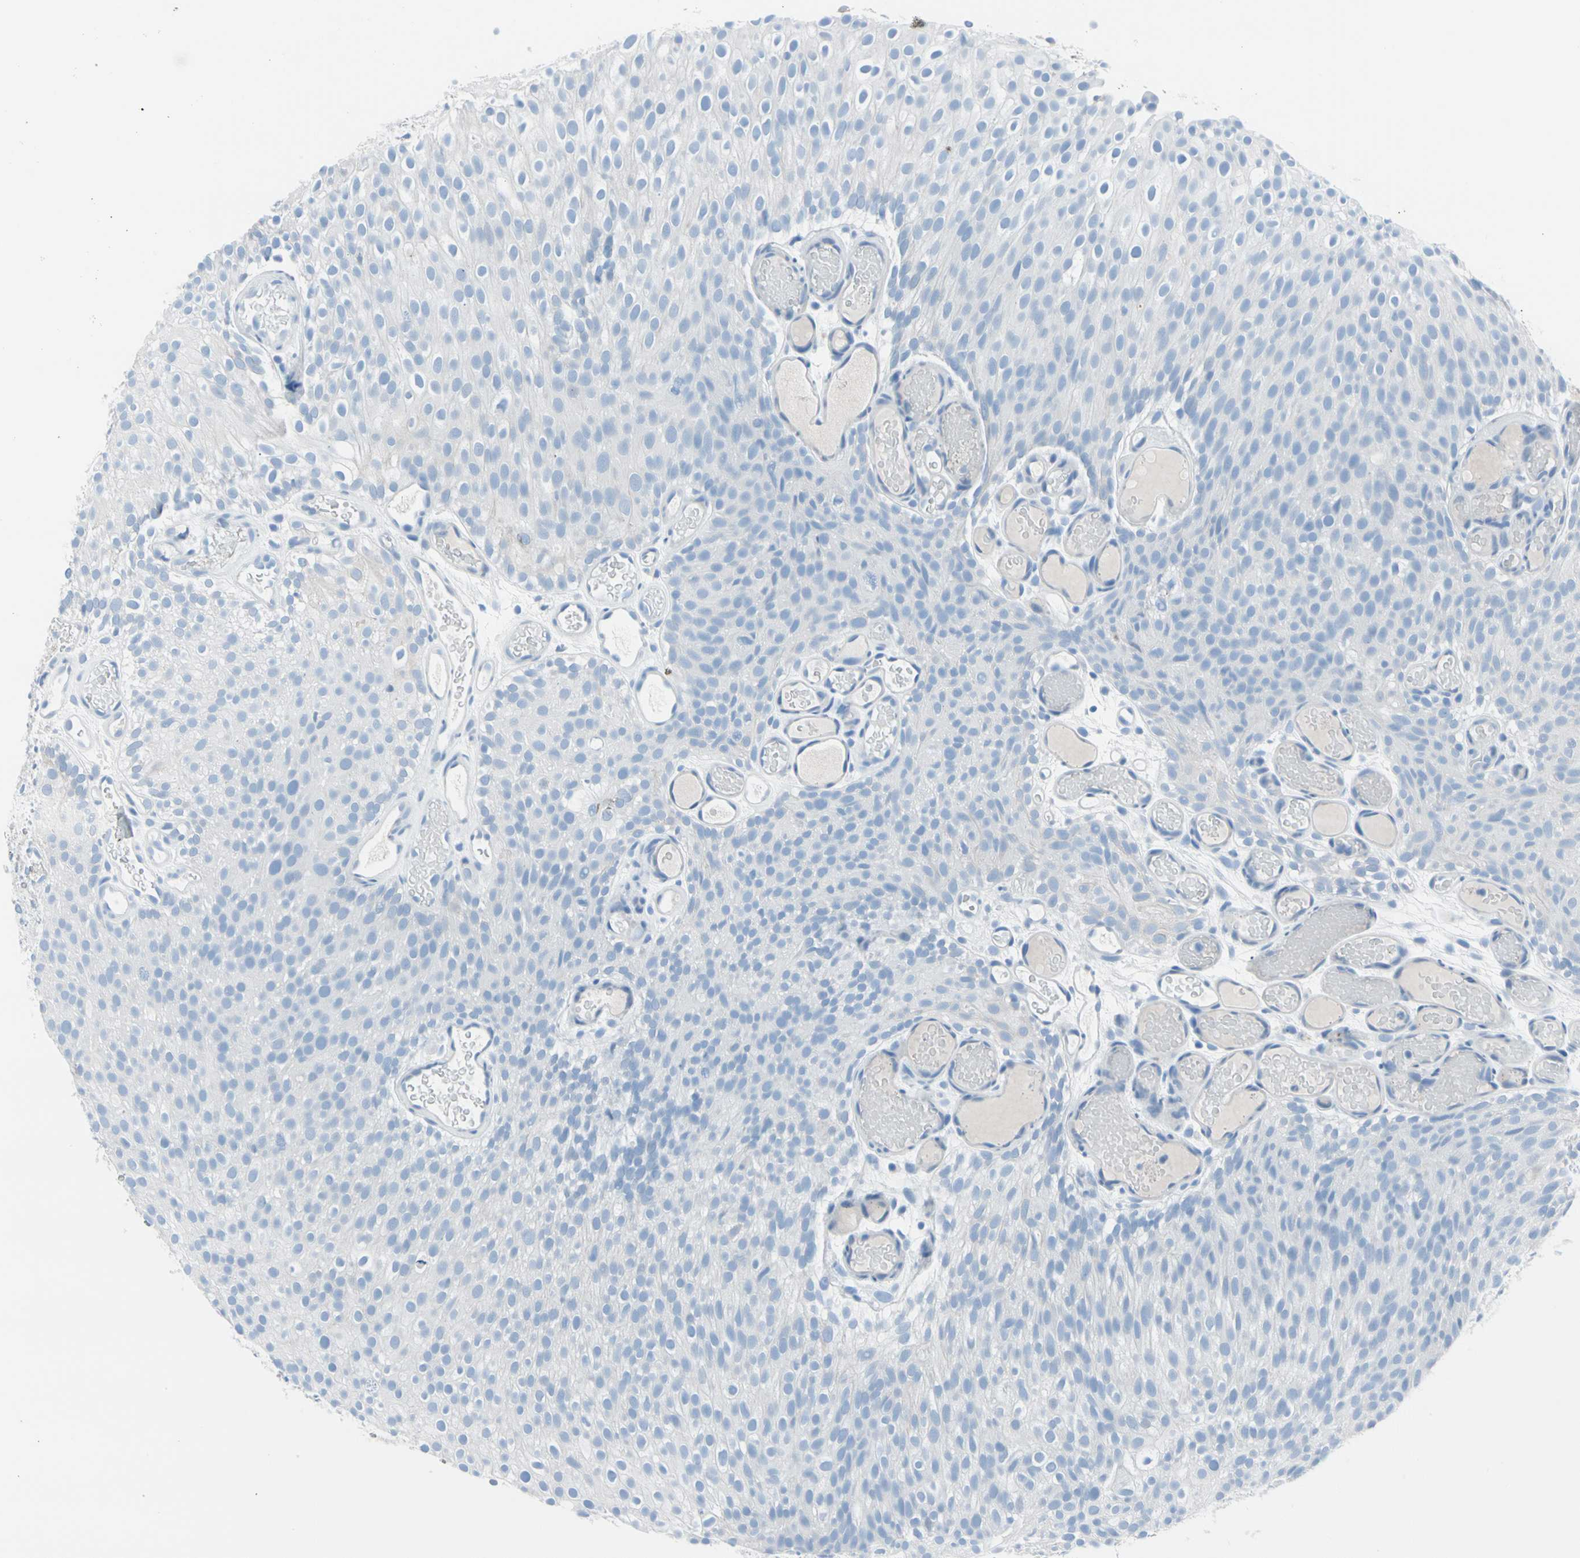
{"staining": {"intensity": "negative", "quantity": "none", "location": "none"}, "tissue": "urothelial cancer", "cell_type": "Tumor cells", "image_type": "cancer", "snomed": [{"axis": "morphology", "description": "Urothelial carcinoma, Low grade"}, {"axis": "topography", "description": "Urinary bladder"}], "caption": "An image of urothelial carcinoma (low-grade) stained for a protein displays no brown staining in tumor cells. (DAB (3,3'-diaminobenzidine) immunohistochemistry, high magnification).", "gene": "TPO", "patient": {"sex": "male", "age": 78}}